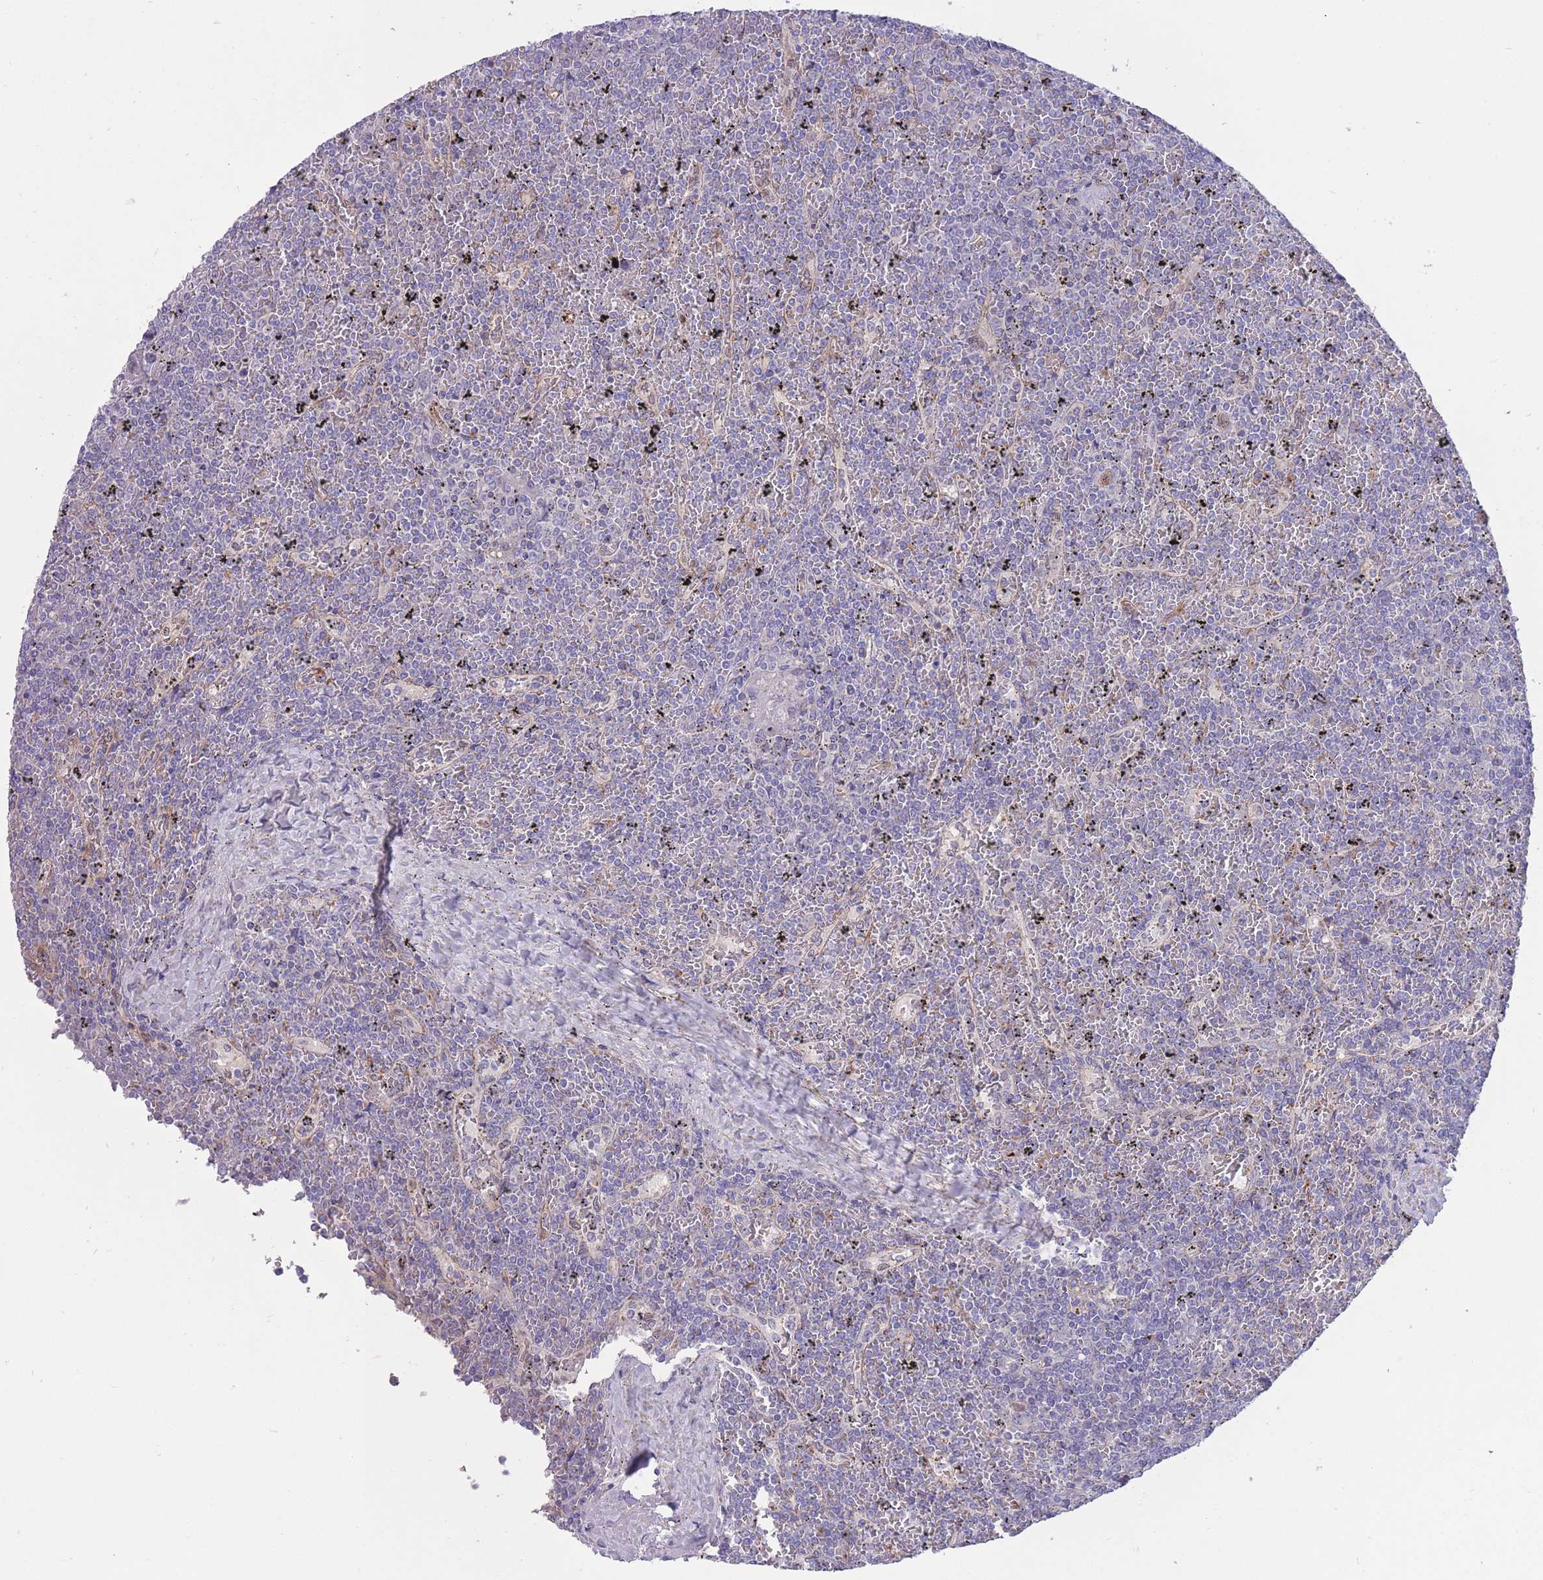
{"staining": {"intensity": "negative", "quantity": "none", "location": "none"}, "tissue": "lymphoma", "cell_type": "Tumor cells", "image_type": "cancer", "snomed": [{"axis": "morphology", "description": "Malignant lymphoma, non-Hodgkin's type, Low grade"}, {"axis": "topography", "description": "Spleen"}], "caption": "DAB (3,3'-diaminobenzidine) immunohistochemical staining of human low-grade malignant lymphoma, non-Hodgkin's type shows no significant staining in tumor cells. (DAB (3,3'-diaminobenzidine) IHC, high magnification).", "gene": "RGS11", "patient": {"sex": "female", "age": 19}}